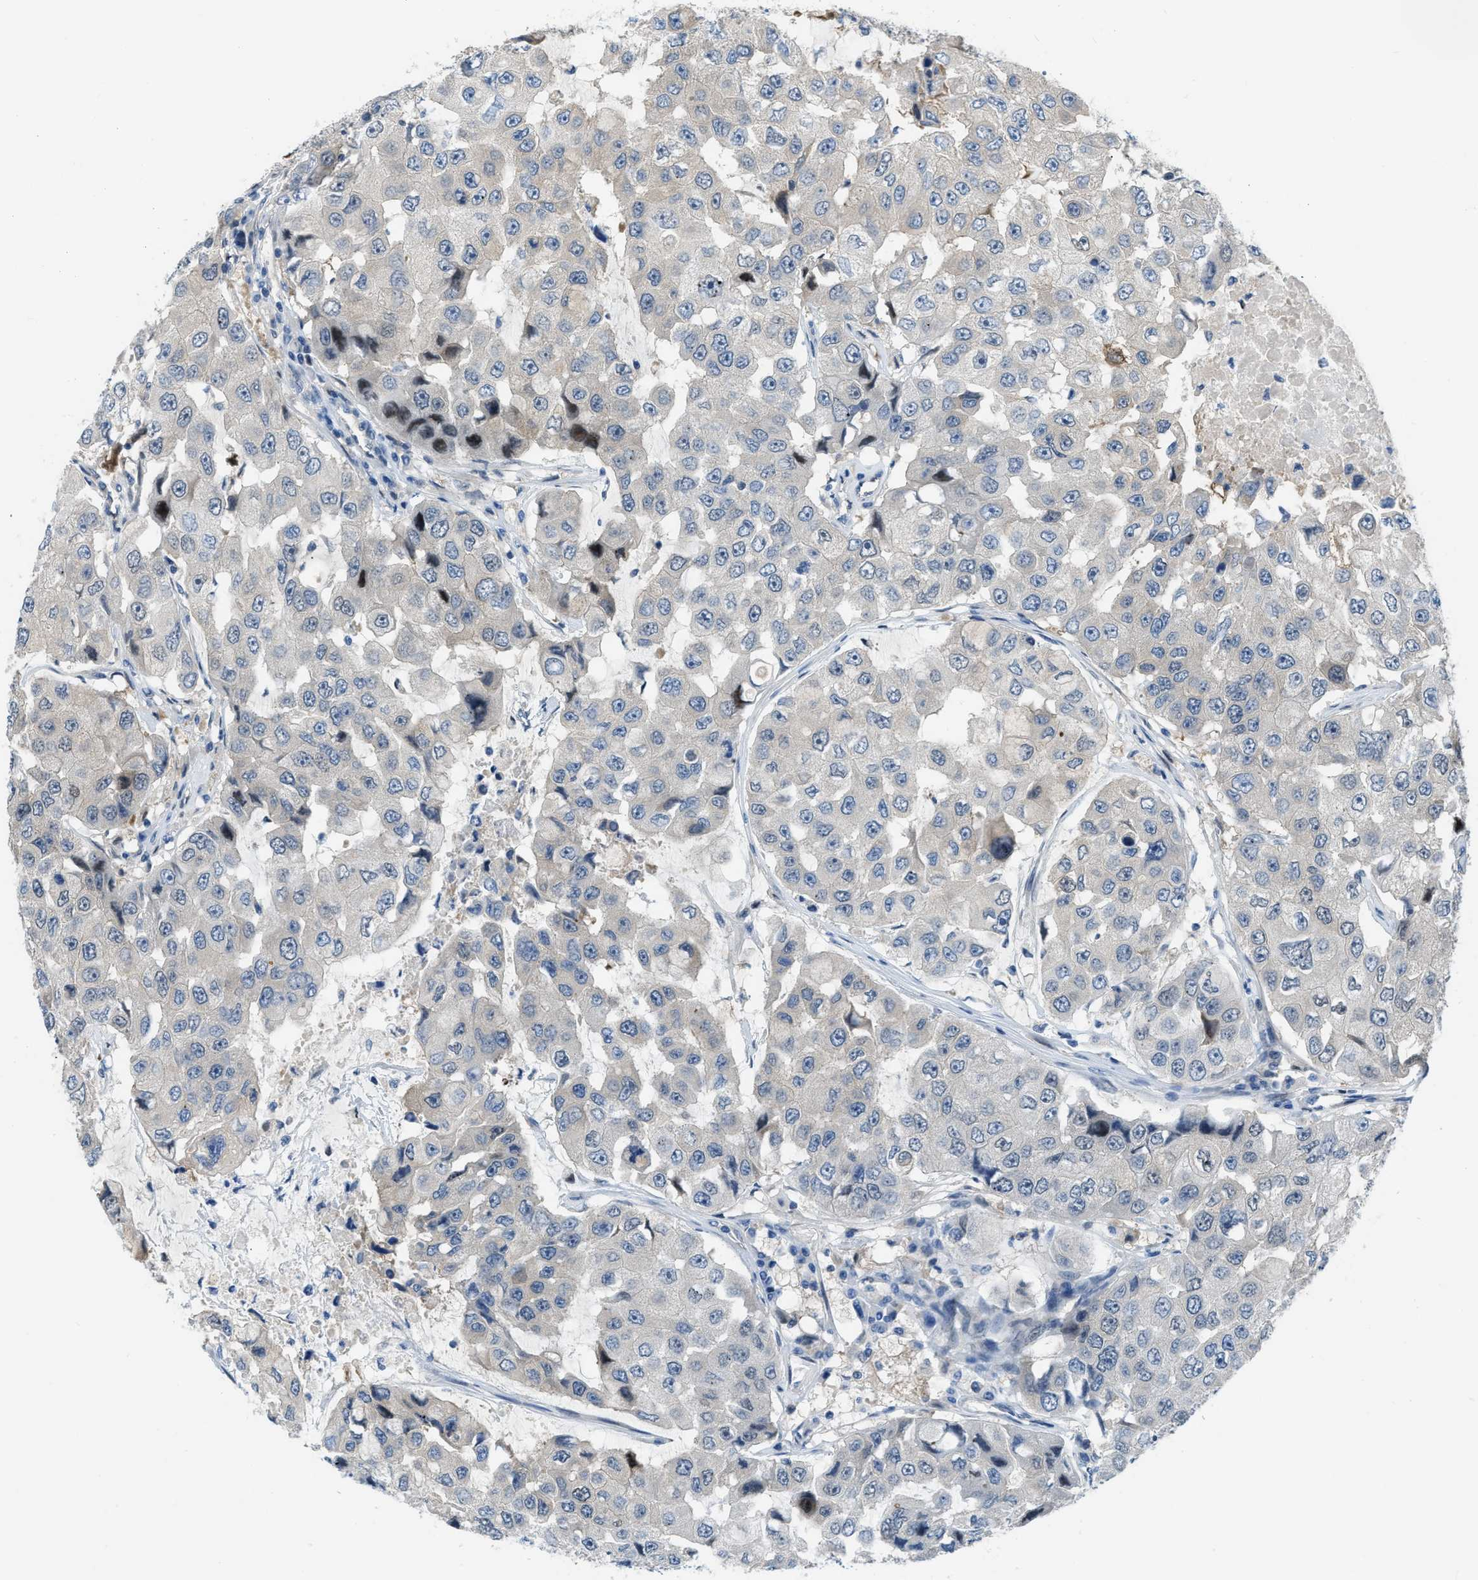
{"staining": {"intensity": "strong", "quantity": "25%-75%", "location": "cytoplasmic/membranous"}, "tissue": "breast cancer", "cell_type": "Tumor cells", "image_type": "cancer", "snomed": [{"axis": "morphology", "description": "Duct carcinoma"}, {"axis": "topography", "description": "Breast"}], "caption": "Breast invasive ductal carcinoma was stained to show a protein in brown. There is high levels of strong cytoplasmic/membranous staining in about 25%-75% of tumor cells. The staining was performed using DAB to visualize the protein expression in brown, while the nuclei were stained in blue with hematoxylin (Magnification: 20x).", "gene": "PFKP", "patient": {"sex": "female", "age": 27}}